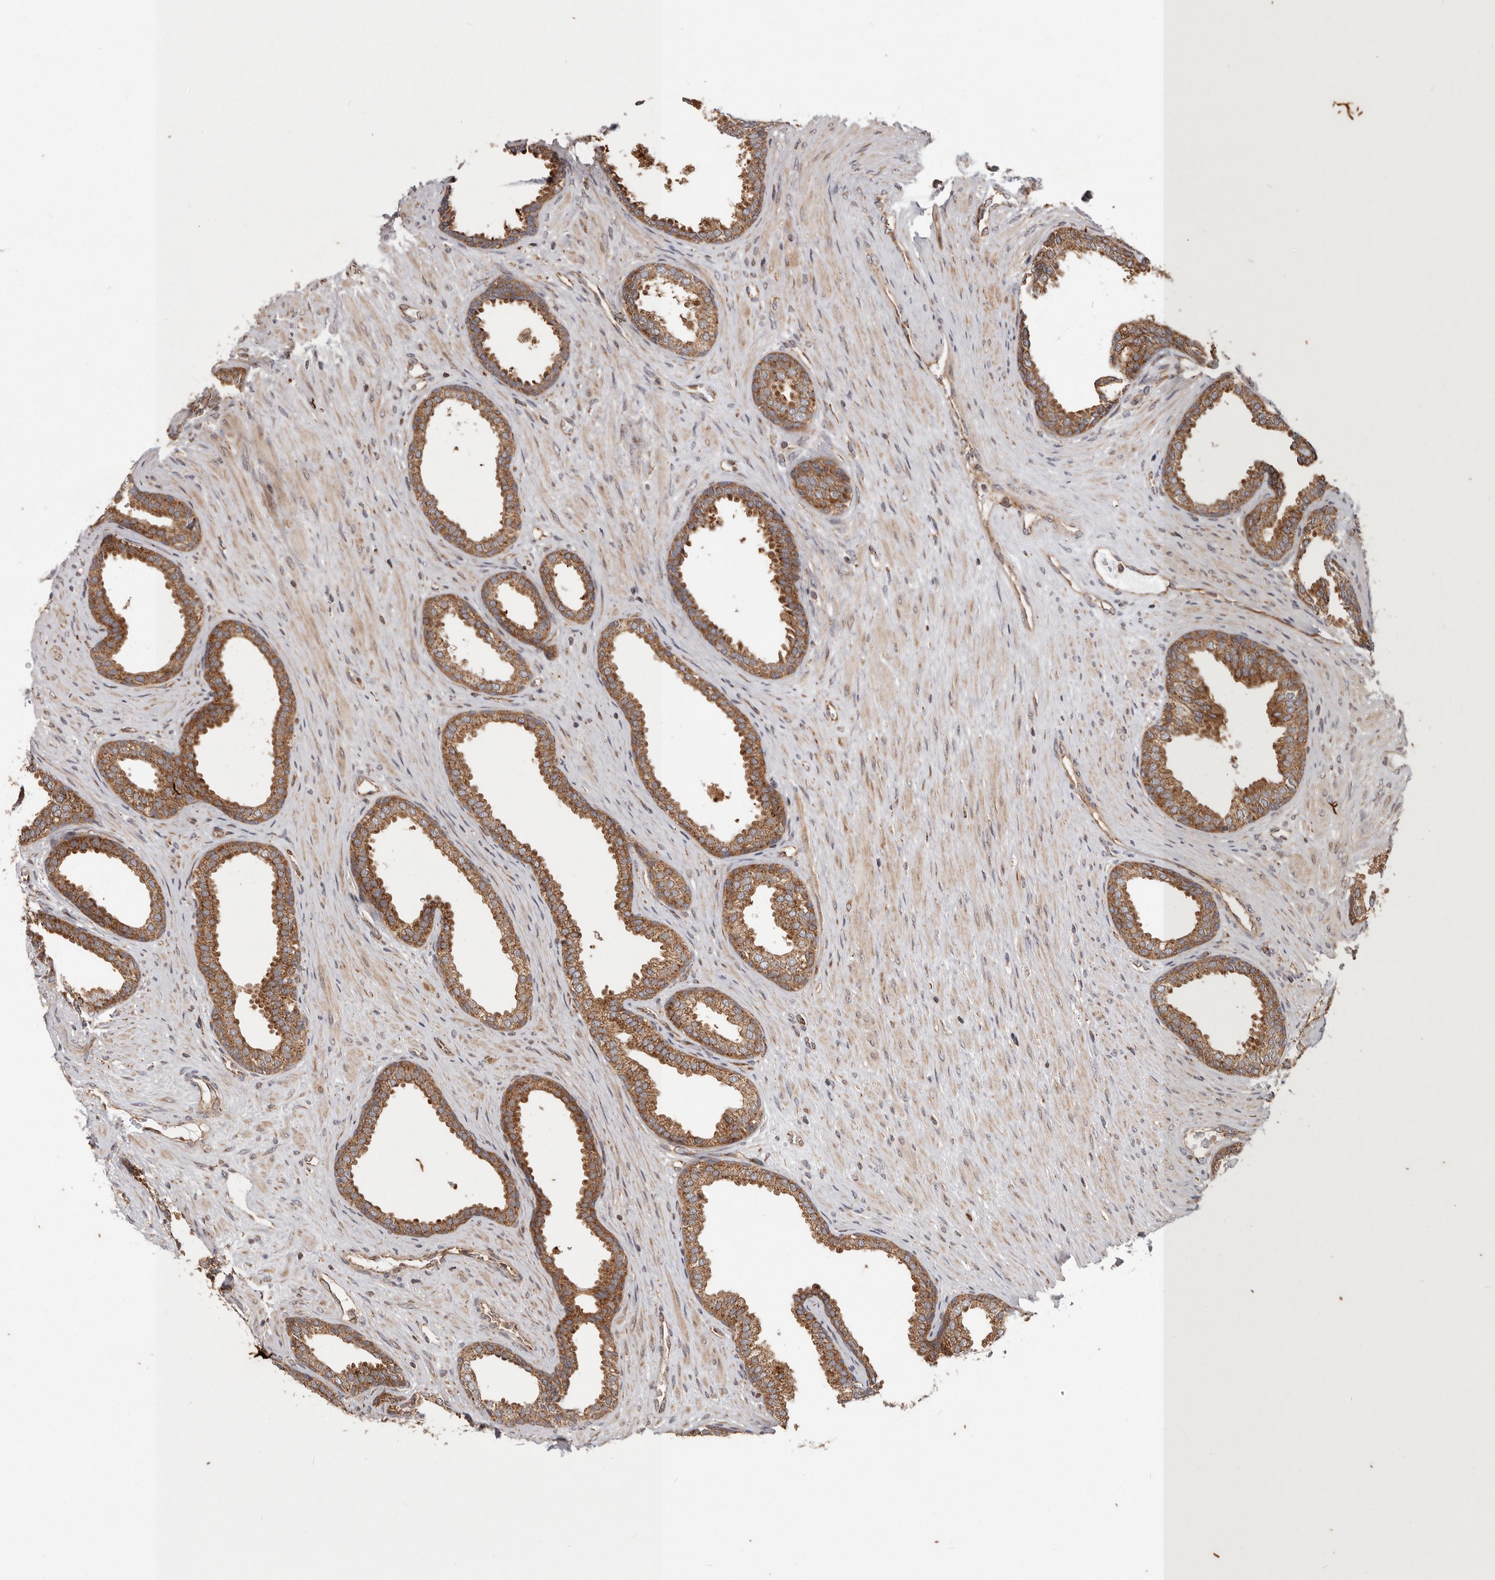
{"staining": {"intensity": "moderate", "quantity": ">75%", "location": "cytoplasmic/membranous"}, "tissue": "prostate", "cell_type": "Glandular cells", "image_type": "normal", "snomed": [{"axis": "morphology", "description": "Normal tissue, NOS"}, {"axis": "topography", "description": "Prostate"}], "caption": "DAB (3,3'-diaminobenzidine) immunohistochemical staining of unremarkable prostate displays moderate cytoplasmic/membranous protein positivity in approximately >75% of glandular cells.", "gene": "MRPS10", "patient": {"sex": "male", "age": 76}}